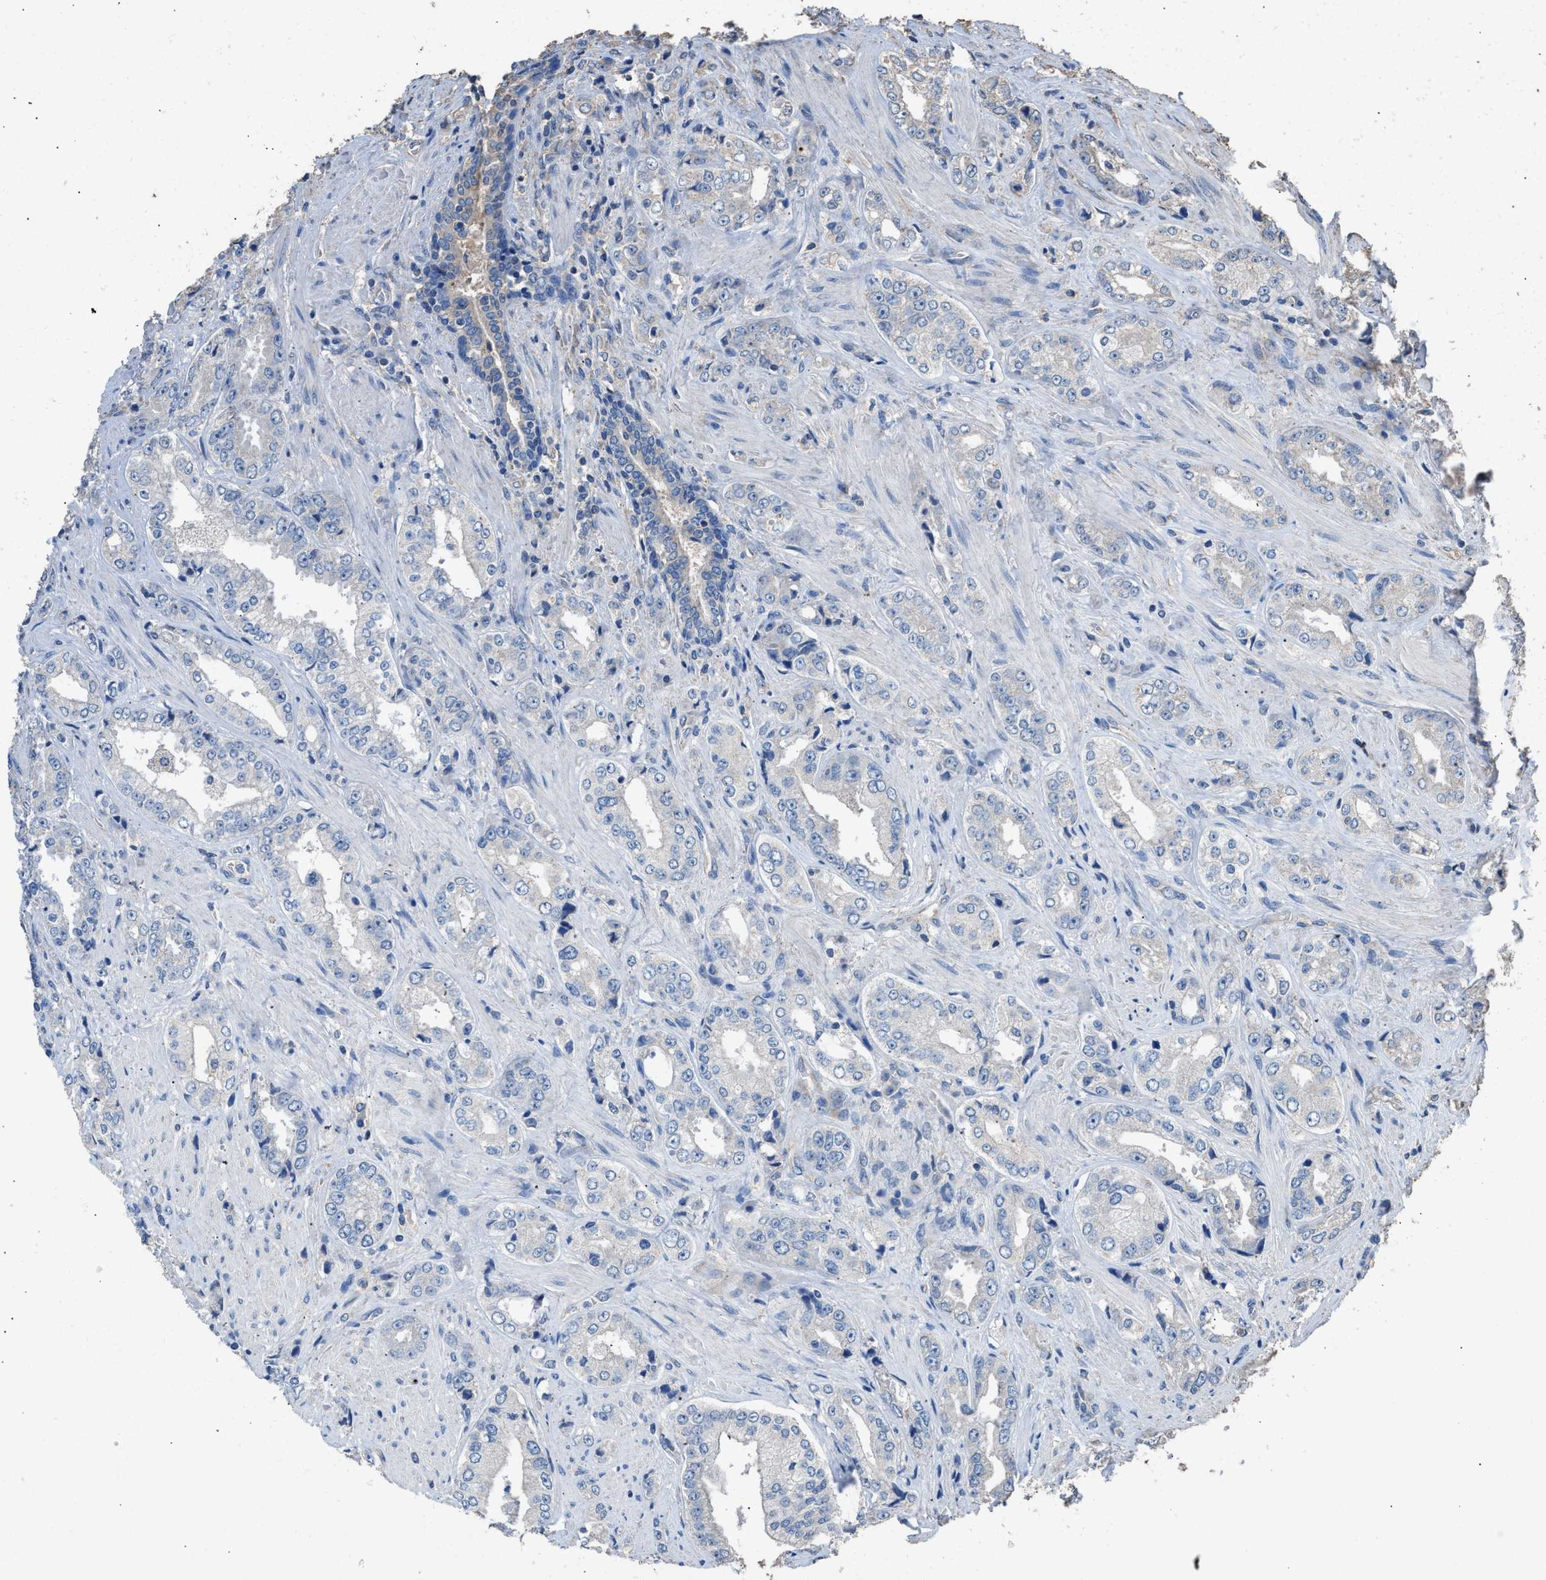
{"staining": {"intensity": "negative", "quantity": "none", "location": "none"}, "tissue": "prostate cancer", "cell_type": "Tumor cells", "image_type": "cancer", "snomed": [{"axis": "morphology", "description": "Adenocarcinoma, High grade"}, {"axis": "topography", "description": "Prostate"}], "caption": "An image of prostate cancer (adenocarcinoma (high-grade)) stained for a protein exhibits no brown staining in tumor cells.", "gene": "ITSN1", "patient": {"sex": "male", "age": 61}}